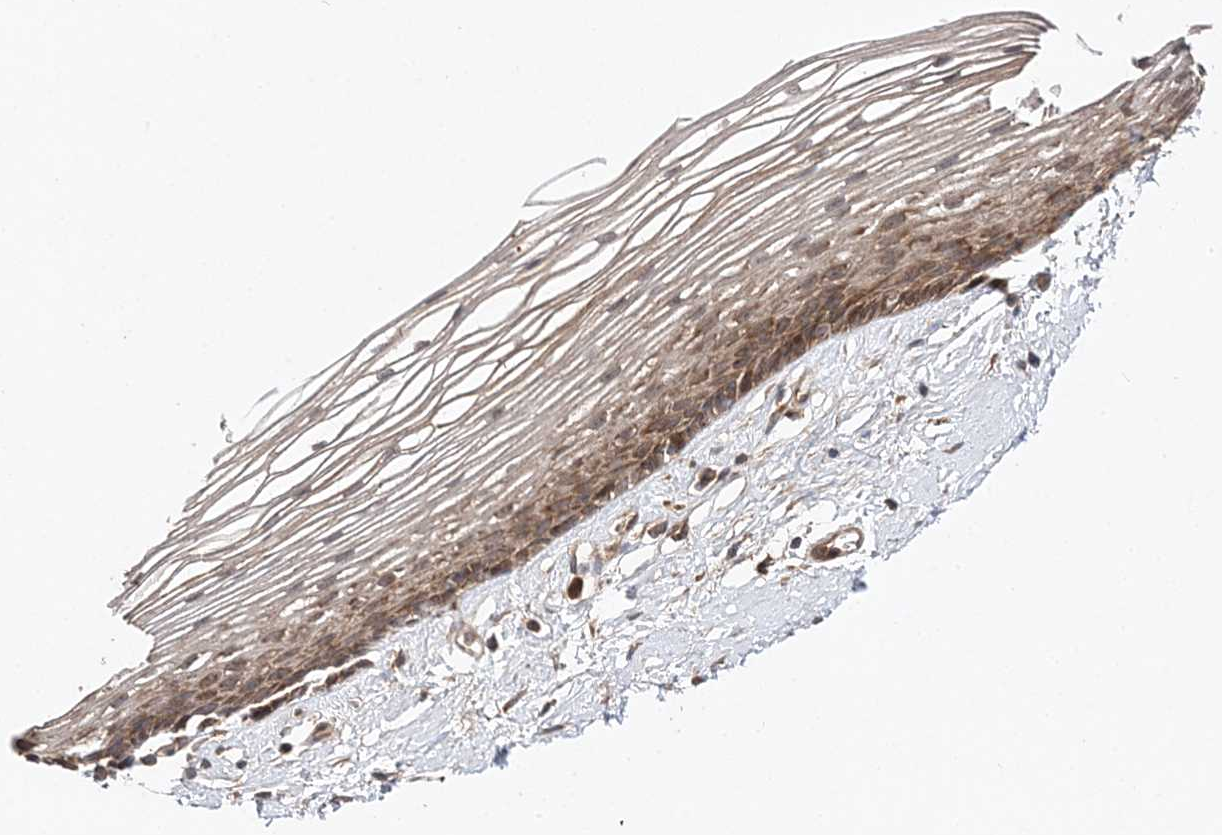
{"staining": {"intensity": "moderate", "quantity": "<25%", "location": "cytoplasmic/membranous"}, "tissue": "vagina", "cell_type": "Squamous epithelial cells", "image_type": "normal", "snomed": [{"axis": "morphology", "description": "Normal tissue, NOS"}, {"axis": "topography", "description": "Vagina"}], "caption": "High-magnification brightfield microscopy of normal vagina stained with DAB (3,3'-diaminobenzidine) (brown) and counterstained with hematoxylin (blue). squamous epithelial cells exhibit moderate cytoplasmic/membranous staining is seen in approximately<25% of cells.", "gene": "TMEM9B", "patient": {"sex": "female", "age": 46}}